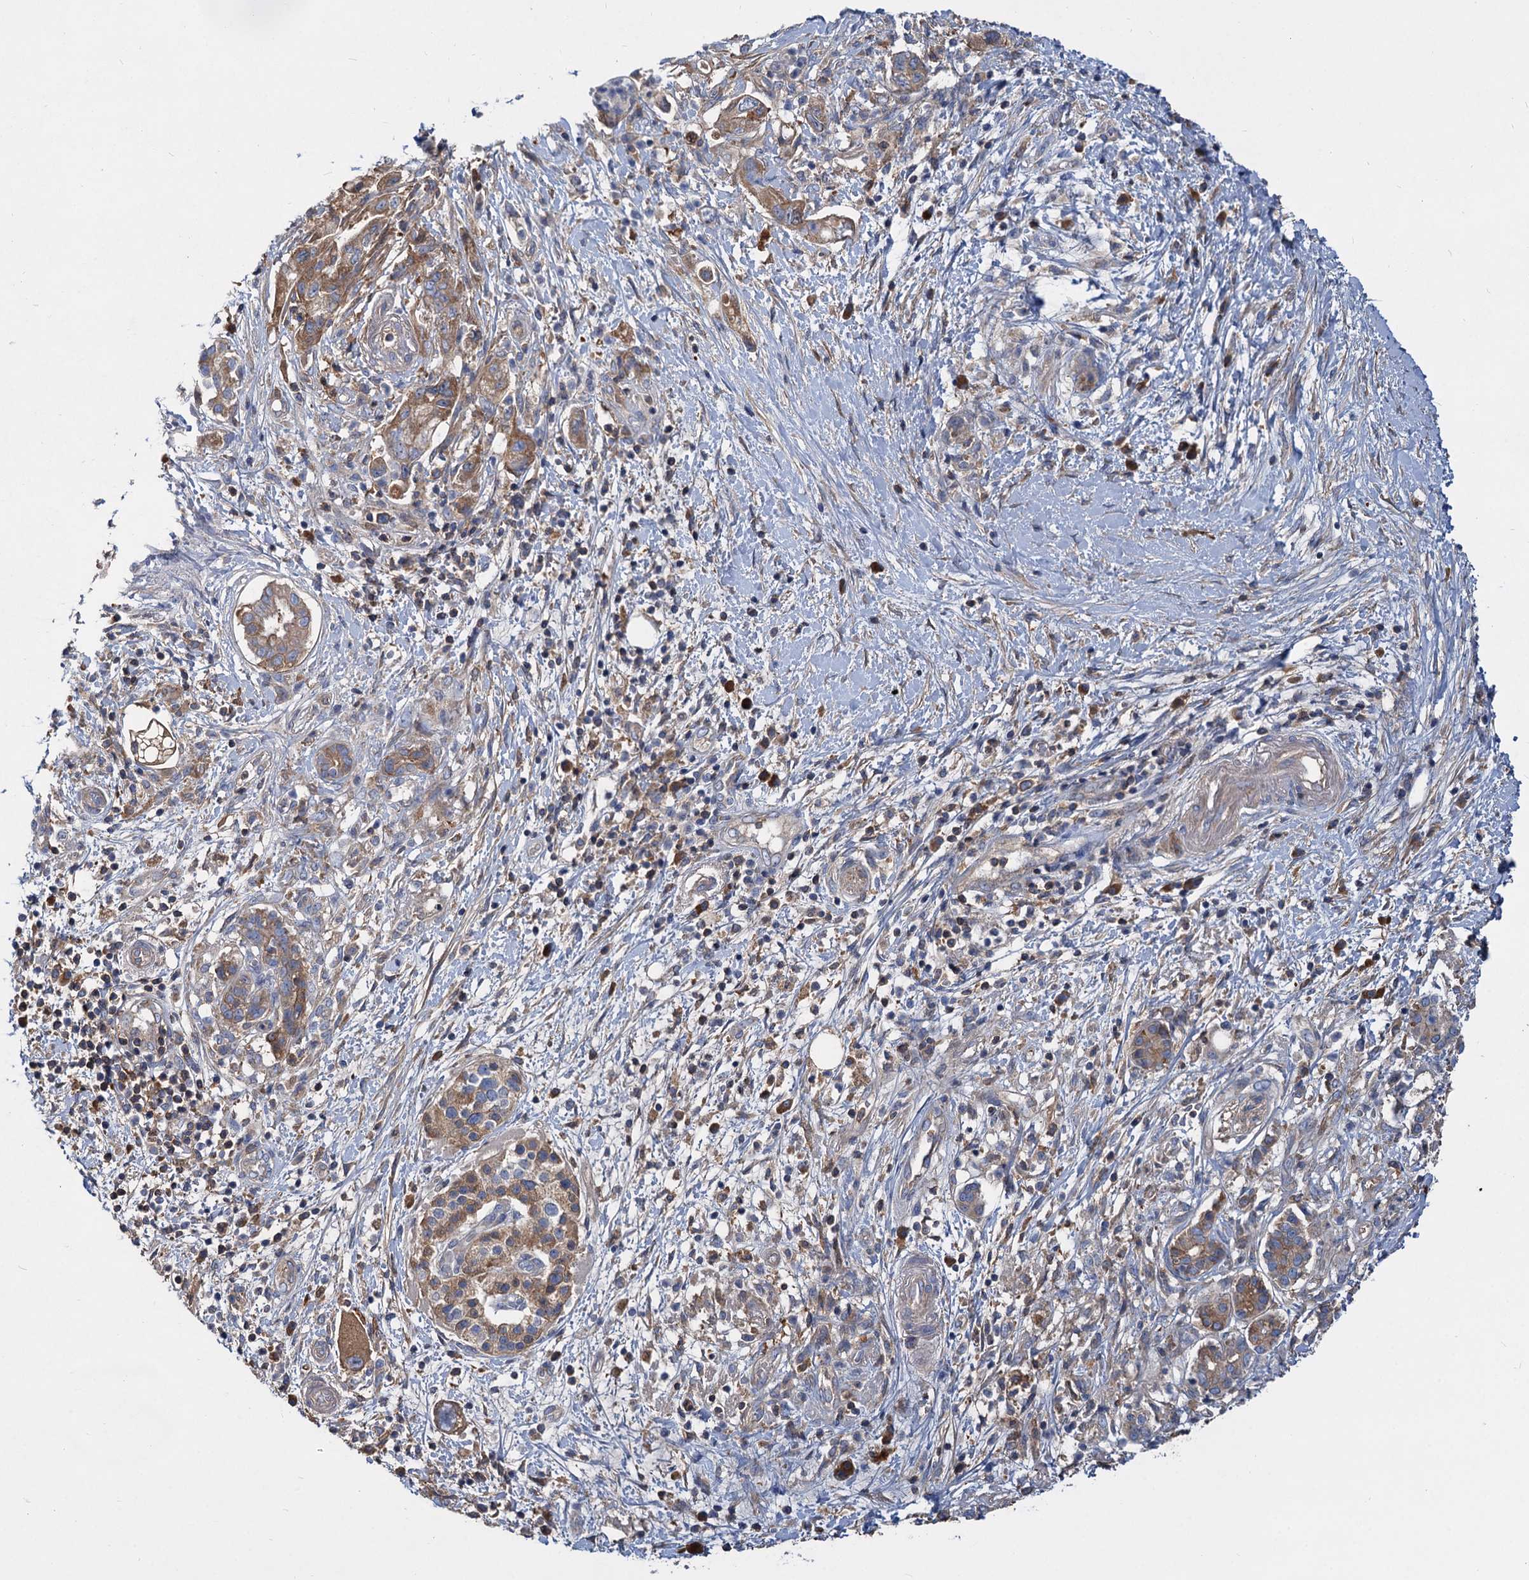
{"staining": {"intensity": "moderate", "quantity": ">75%", "location": "cytoplasmic/membranous"}, "tissue": "pancreatic cancer", "cell_type": "Tumor cells", "image_type": "cancer", "snomed": [{"axis": "morphology", "description": "Adenocarcinoma, NOS"}, {"axis": "topography", "description": "Pancreas"}], "caption": "This is a histology image of immunohistochemistry staining of adenocarcinoma (pancreatic), which shows moderate positivity in the cytoplasmic/membranous of tumor cells.", "gene": "ALKBH7", "patient": {"sex": "female", "age": 73}}